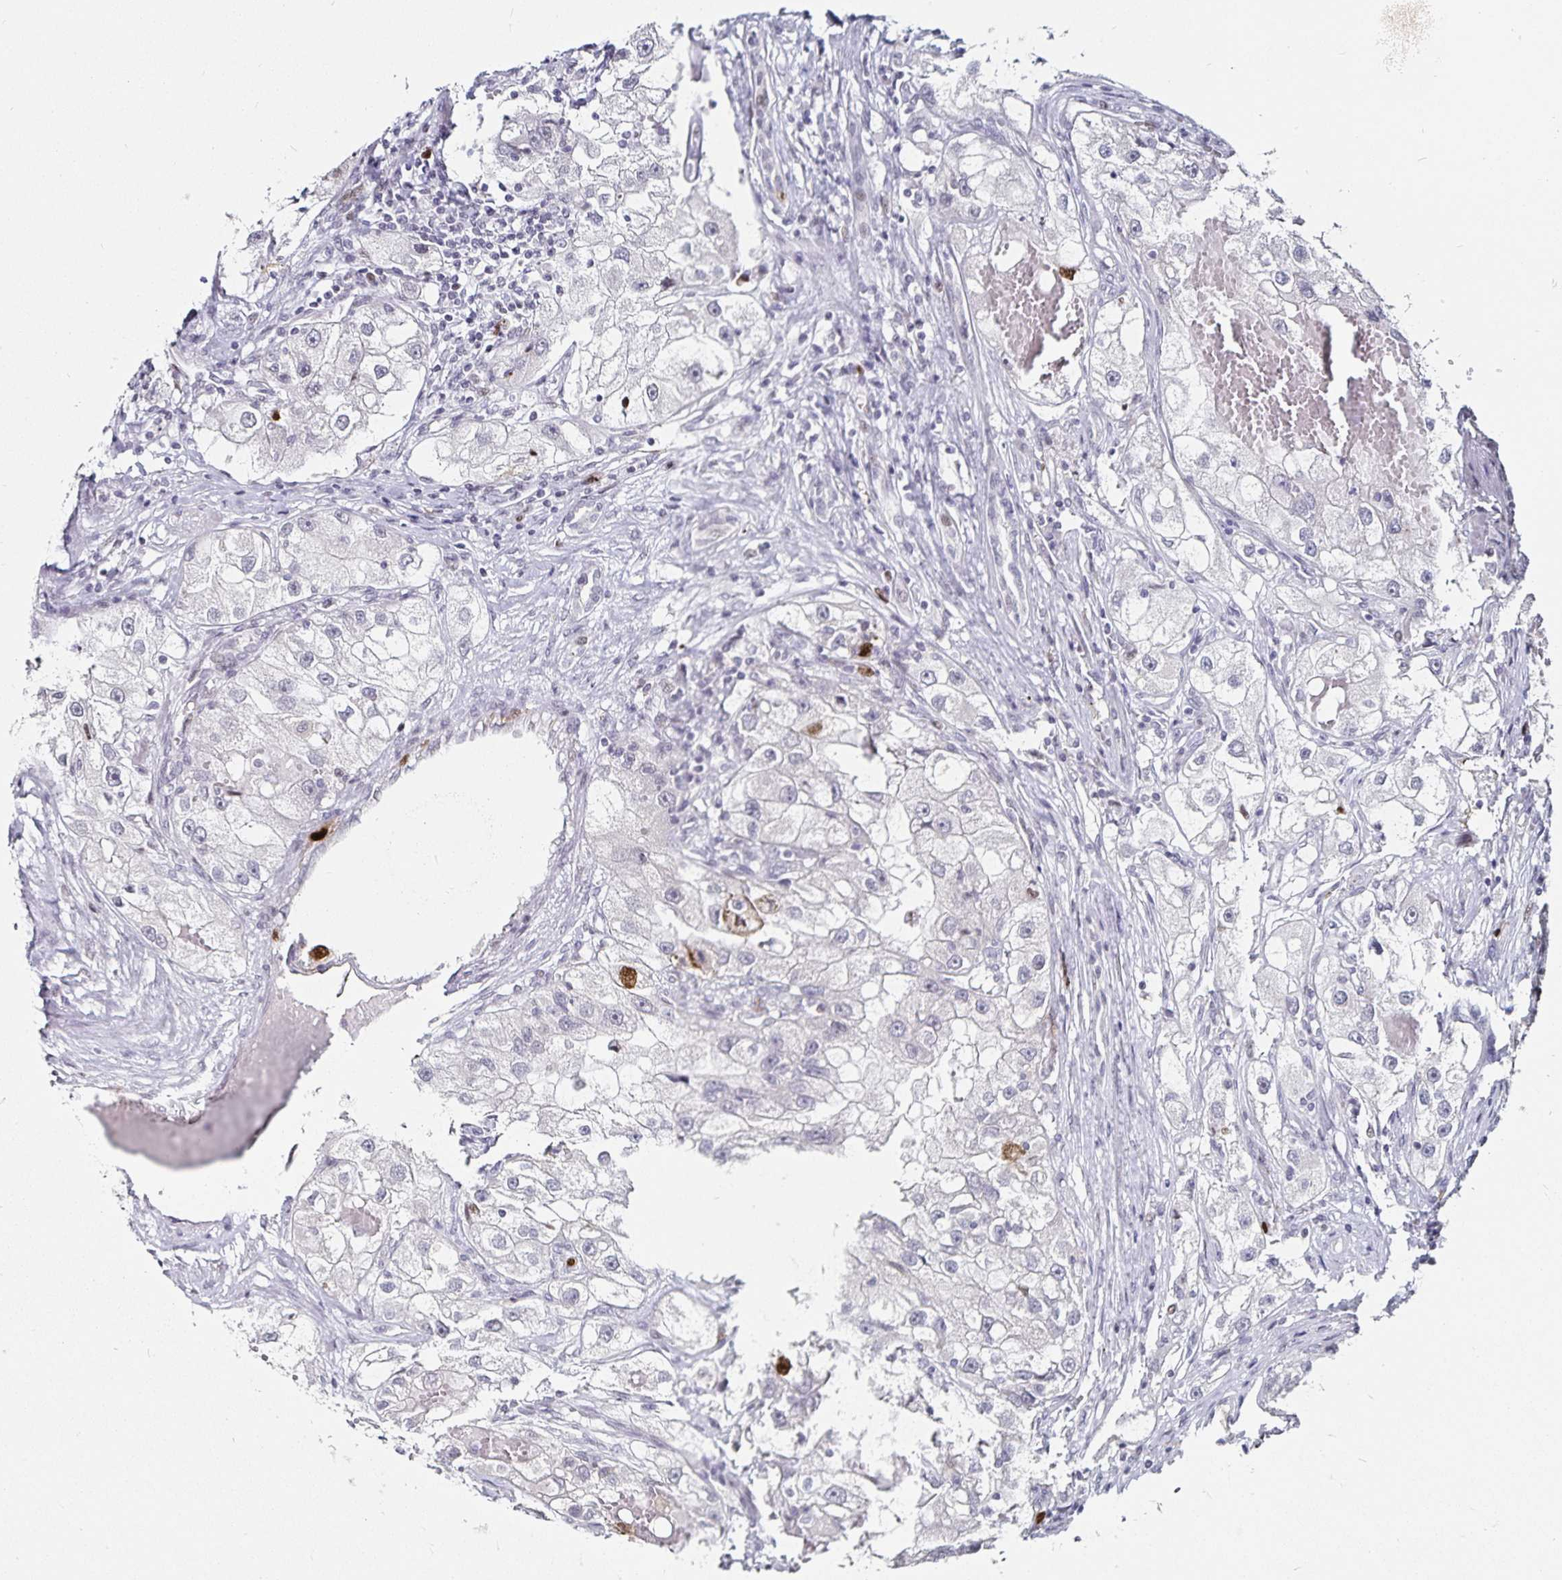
{"staining": {"intensity": "strong", "quantity": "<25%", "location": "nuclear"}, "tissue": "renal cancer", "cell_type": "Tumor cells", "image_type": "cancer", "snomed": [{"axis": "morphology", "description": "Adenocarcinoma, NOS"}, {"axis": "topography", "description": "Kidney"}], "caption": "This micrograph exhibits immunohistochemistry staining of human renal adenocarcinoma, with medium strong nuclear positivity in about <25% of tumor cells.", "gene": "ANLN", "patient": {"sex": "male", "age": 63}}